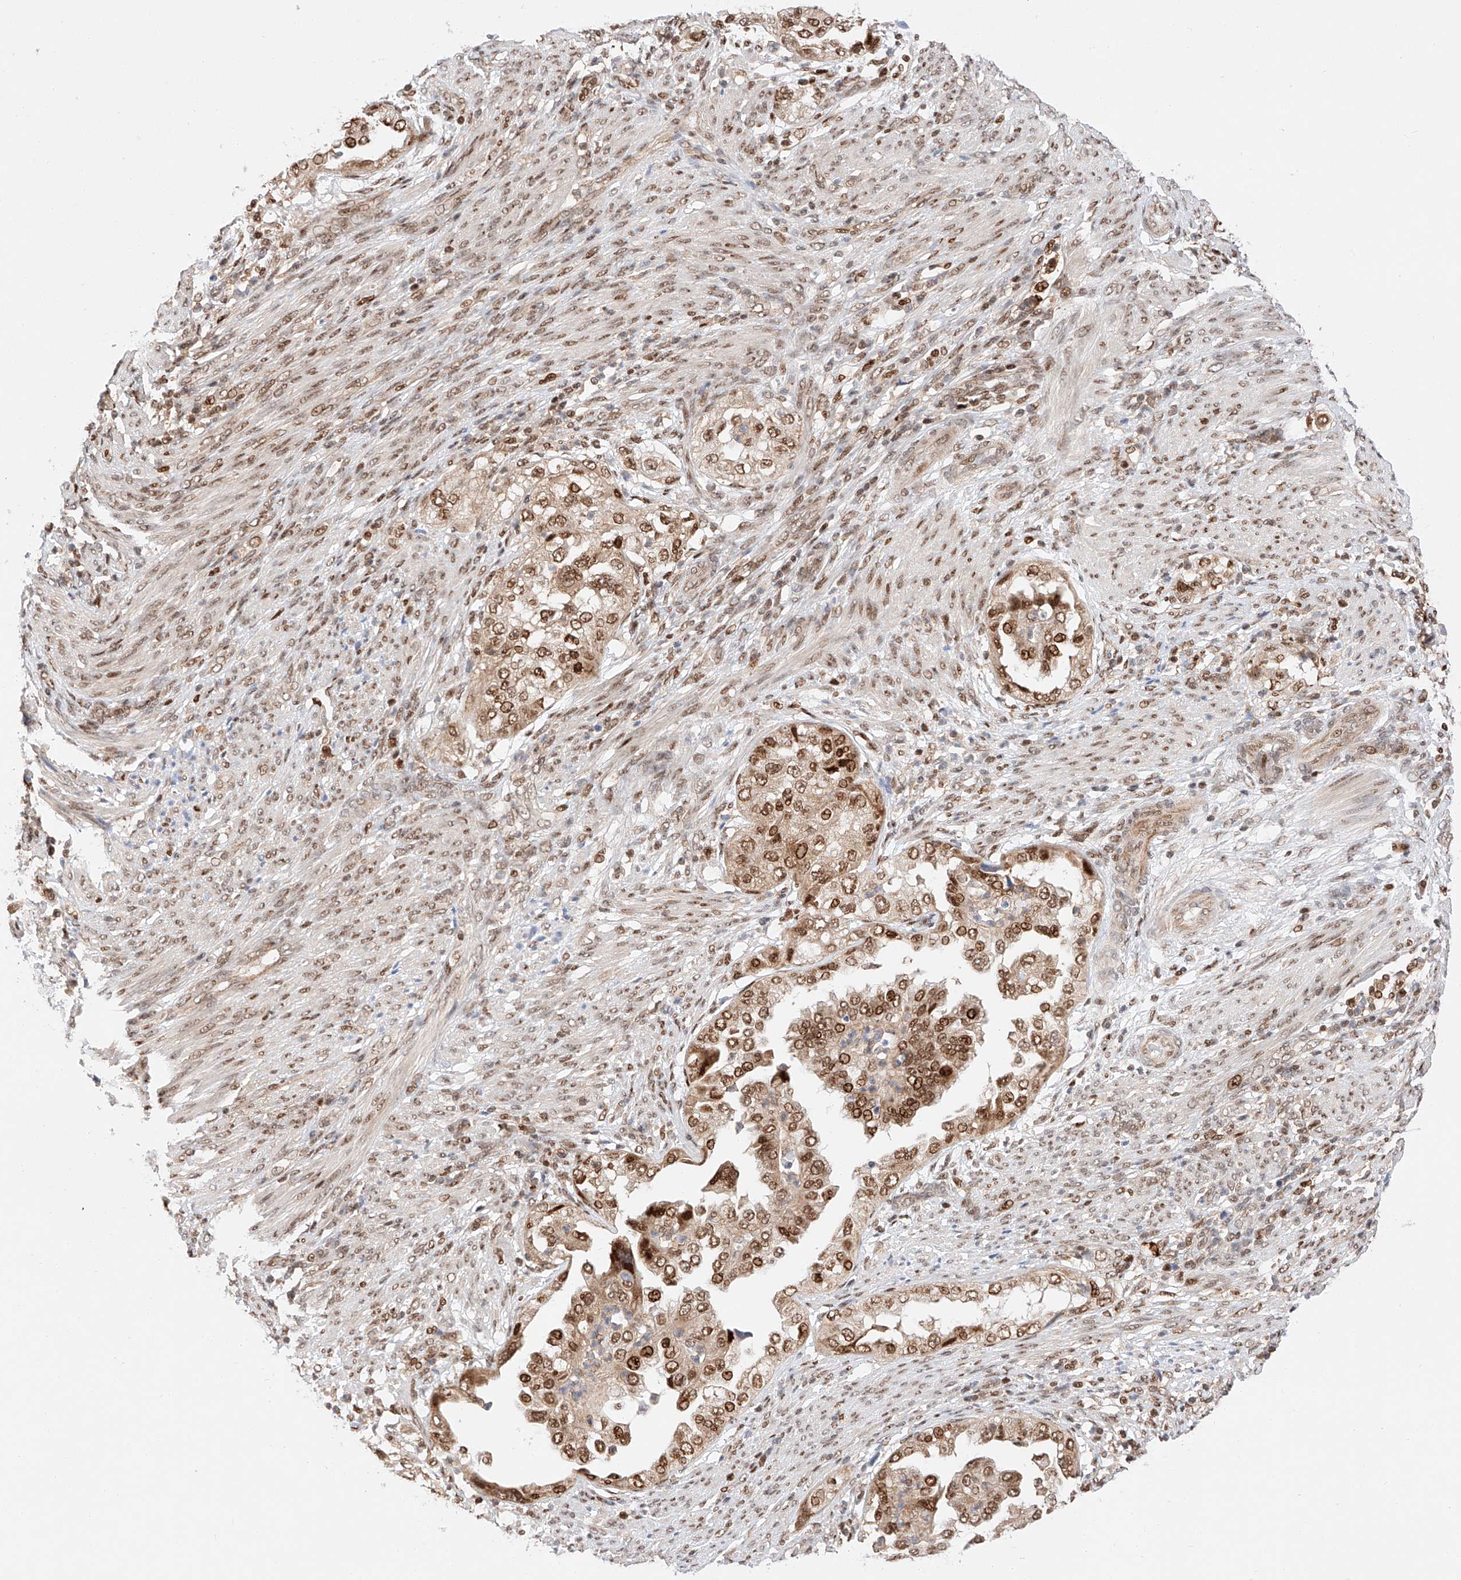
{"staining": {"intensity": "strong", "quantity": ">75%", "location": "nuclear"}, "tissue": "endometrial cancer", "cell_type": "Tumor cells", "image_type": "cancer", "snomed": [{"axis": "morphology", "description": "Adenocarcinoma, NOS"}, {"axis": "topography", "description": "Endometrium"}], "caption": "Approximately >75% of tumor cells in endometrial cancer (adenocarcinoma) show strong nuclear protein expression as visualized by brown immunohistochemical staining.", "gene": "HDAC9", "patient": {"sex": "female", "age": 85}}